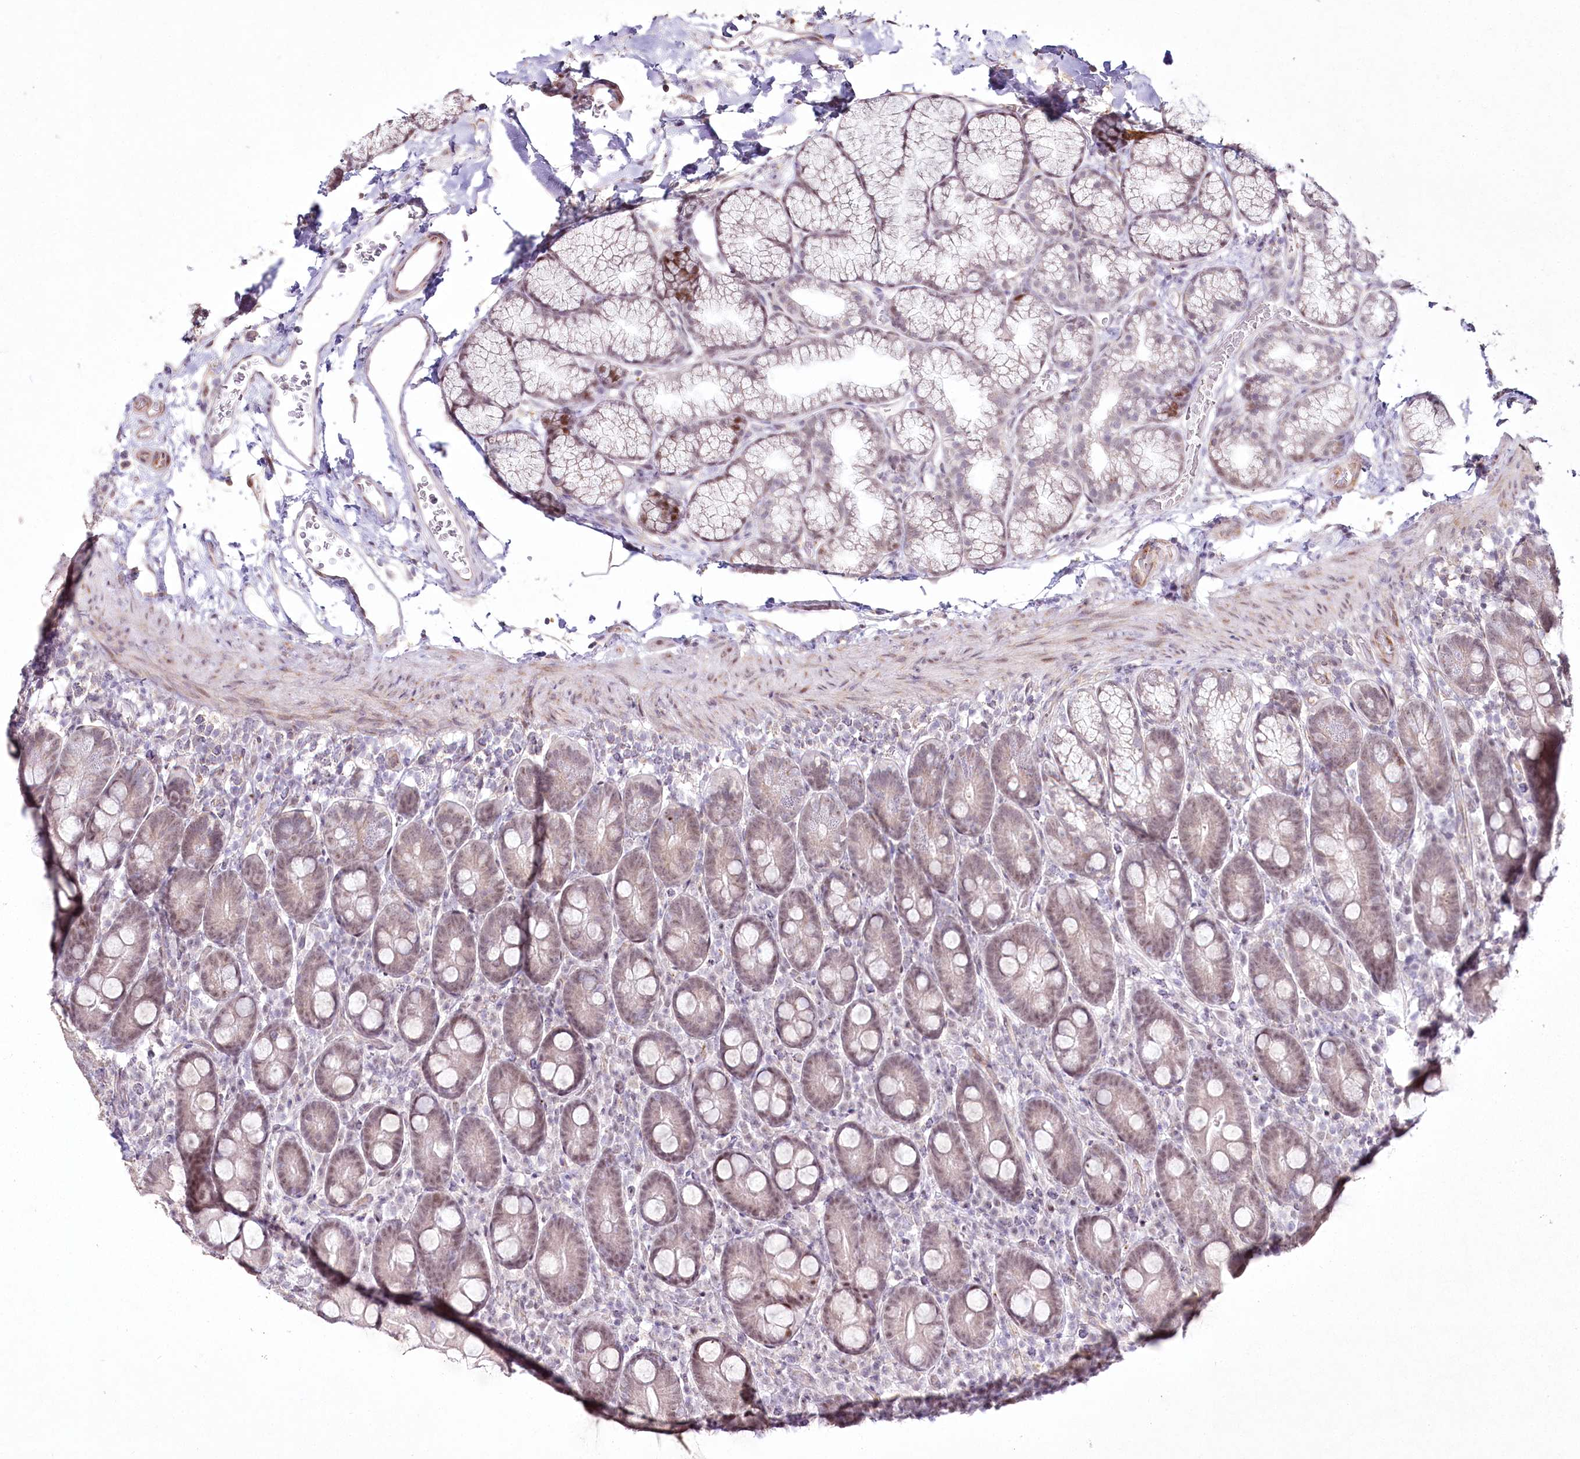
{"staining": {"intensity": "moderate", "quantity": "25%-75%", "location": "nuclear"}, "tissue": "duodenum", "cell_type": "Glandular cells", "image_type": "normal", "snomed": [{"axis": "morphology", "description": "Normal tissue, NOS"}, {"axis": "topography", "description": "Duodenum"}], "caption": "Immunohistochemistry photomicrograph of unremarkable human duodenum stained for a protein (brown), which demonstrates medium levels of moderate nuclear expression in about 25%-75% of glandular cells.", "gene": "YBX3", "patient": {"sex": "male", "age": 35}}